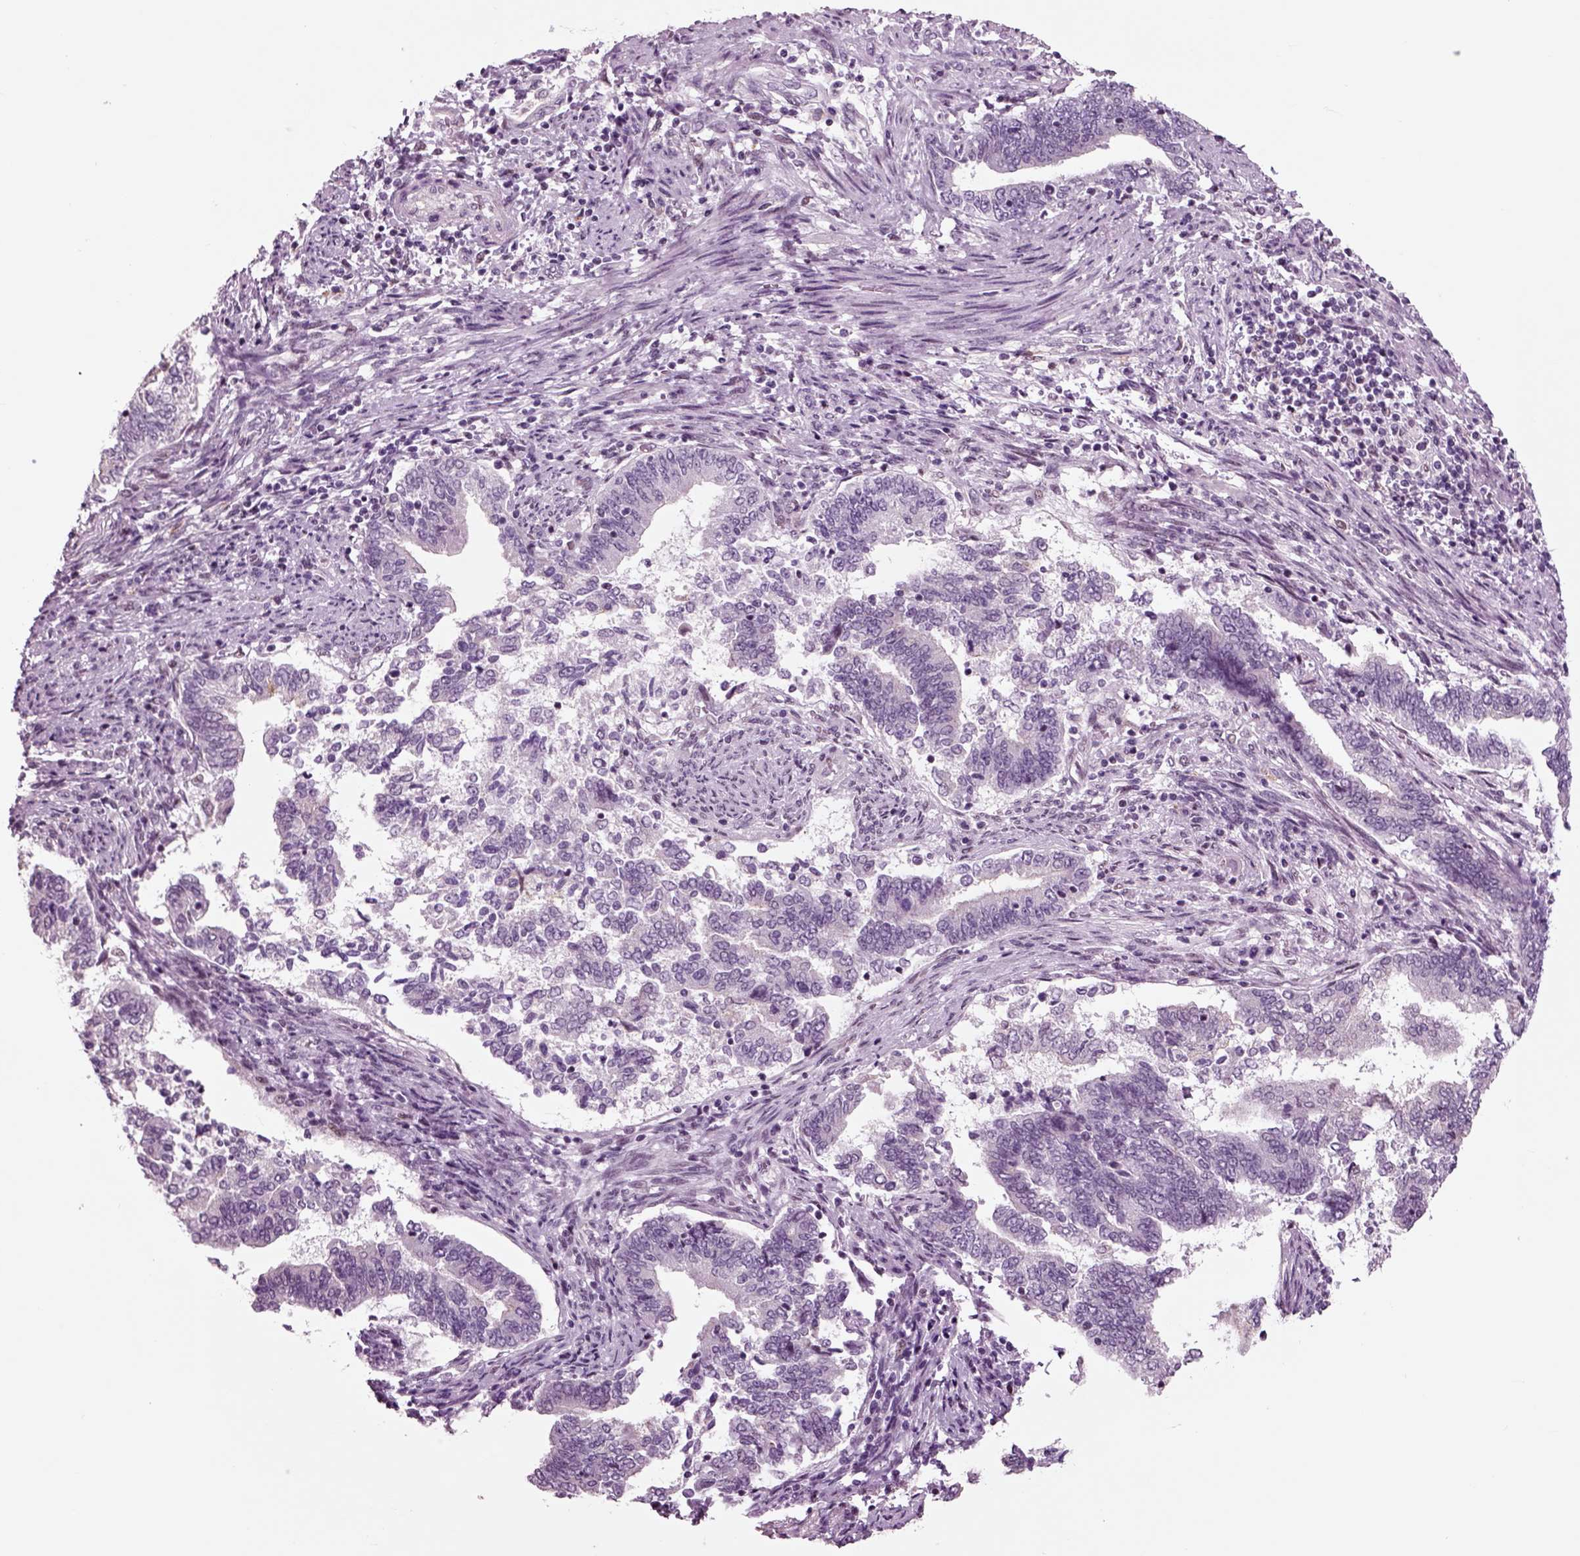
{"staining": {"intensity": "negative", "quantity": "none", "location": "none"}, "tissue": "endometrial cancer", "cell_type": "Tumor cells", "image_type": "cancer", "snomed": [{"axis": "morphology", "description": "Adenocarcinoma, NOS"}, {"axis": "topography", "description": "Endometrium"}], "caption": "High power microscopy image of an IHC photomicrograph of endometrial cancer, revealing no significant expression in tumor cells.", "gene": "CHGB", "patient": {"sex": "female", "age": 65}}